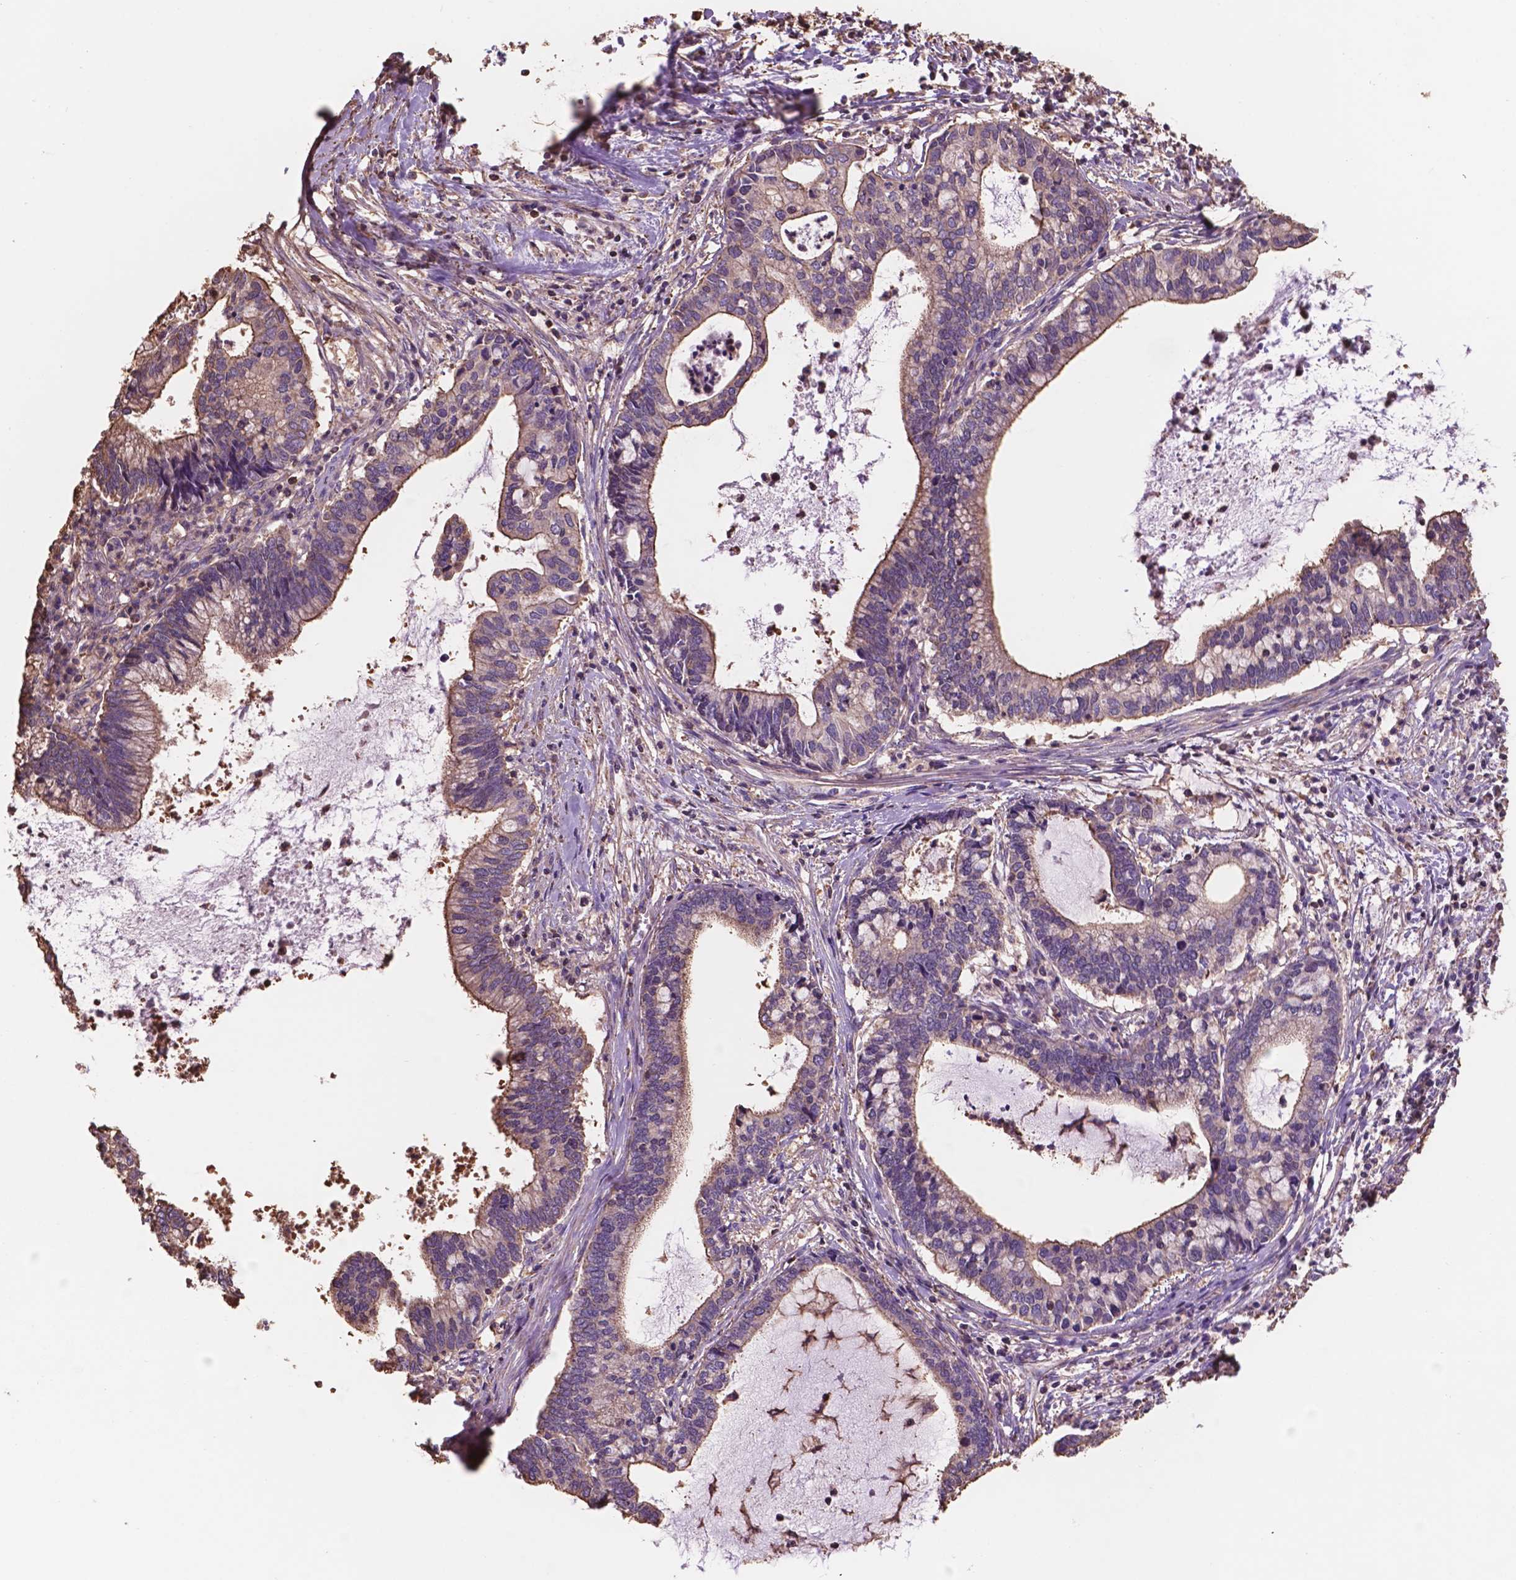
{"staining": {"intensity": "moderate", "quantity": ">75%", "location": "cytoplasmic/membranous"}, "tissue": "cervical cancer", "cell_type": "Tumor cells", "image_type": "cancer", "snomed": [{"axis": "morphology", "description": "Adenocarcinoma, NOS"}, {"axis": "topography", "description": "Cervix"}], "caption": "Protein staining of cervical cancer tissue exhibits moderate cytoplasmic/membranous staining in approximately >75% of tumor cells.", "gene": "NIPA2", "patient": {"sex": "female", "age": 42}}